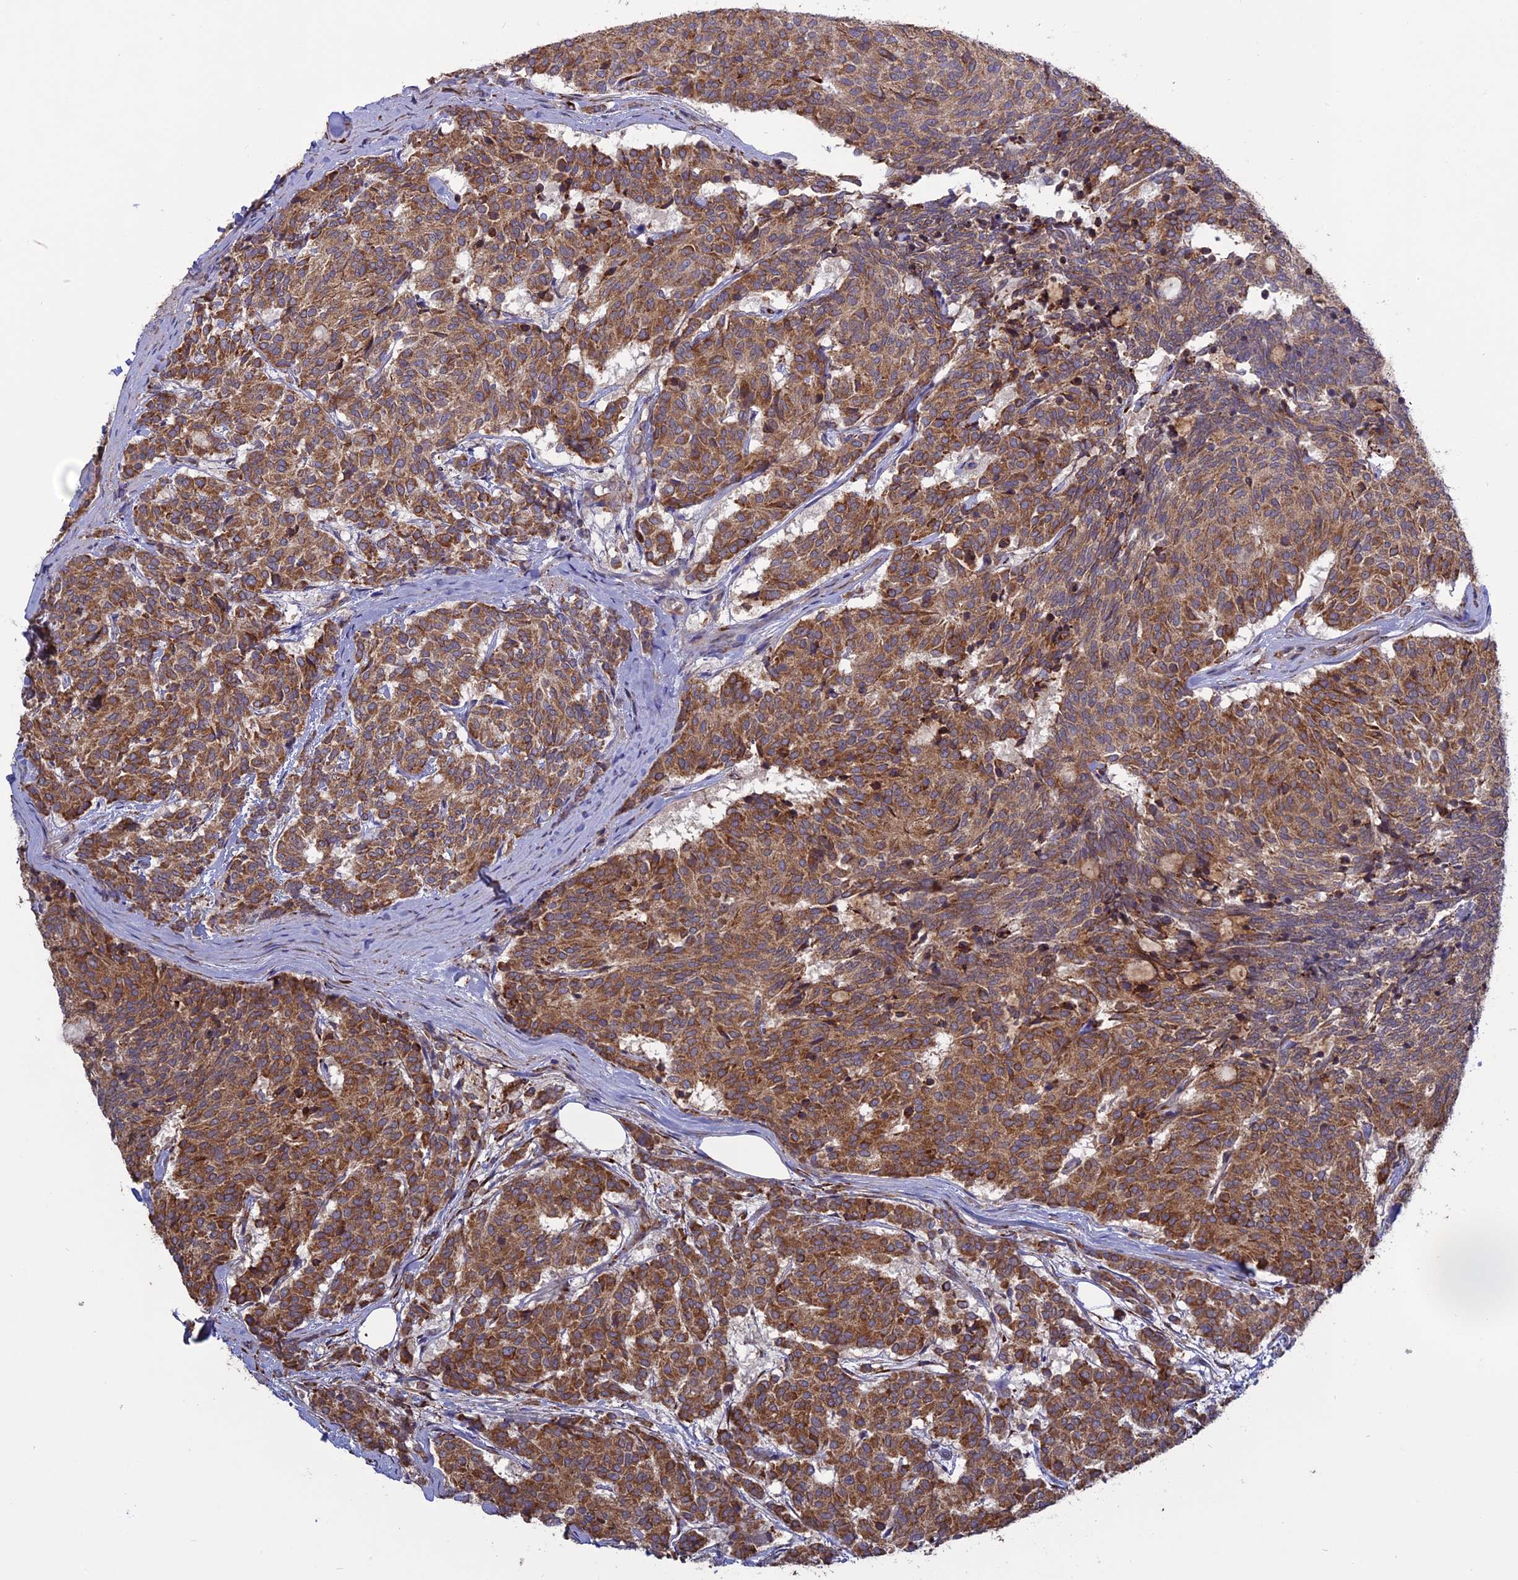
{"staining": {"intensity": "moderate", "quantity": ">75%", "location": "cytoplasmic/membranous"}, "tissue": "carcinoid", "cell_type": "Tumor cells", "image_type": "cancer", "snomed": [{"axis": "morphology", "description": "Carcinoid, malignant, NOS"}, {"axis": "topography", "description": "Pancreas"}], "caption": "Immunohistochemical staining of malignant carcinoid displays medium levels of moderate cytoplasmic/membranous protein positivity in about >75% of tumor cells. Using DAB (brown) and hematoxylin (blue) stains, captured at high magnification using brightfield microscopy.", "gene": "PPIC", "patient": {"sex": "female", "age": 54}}